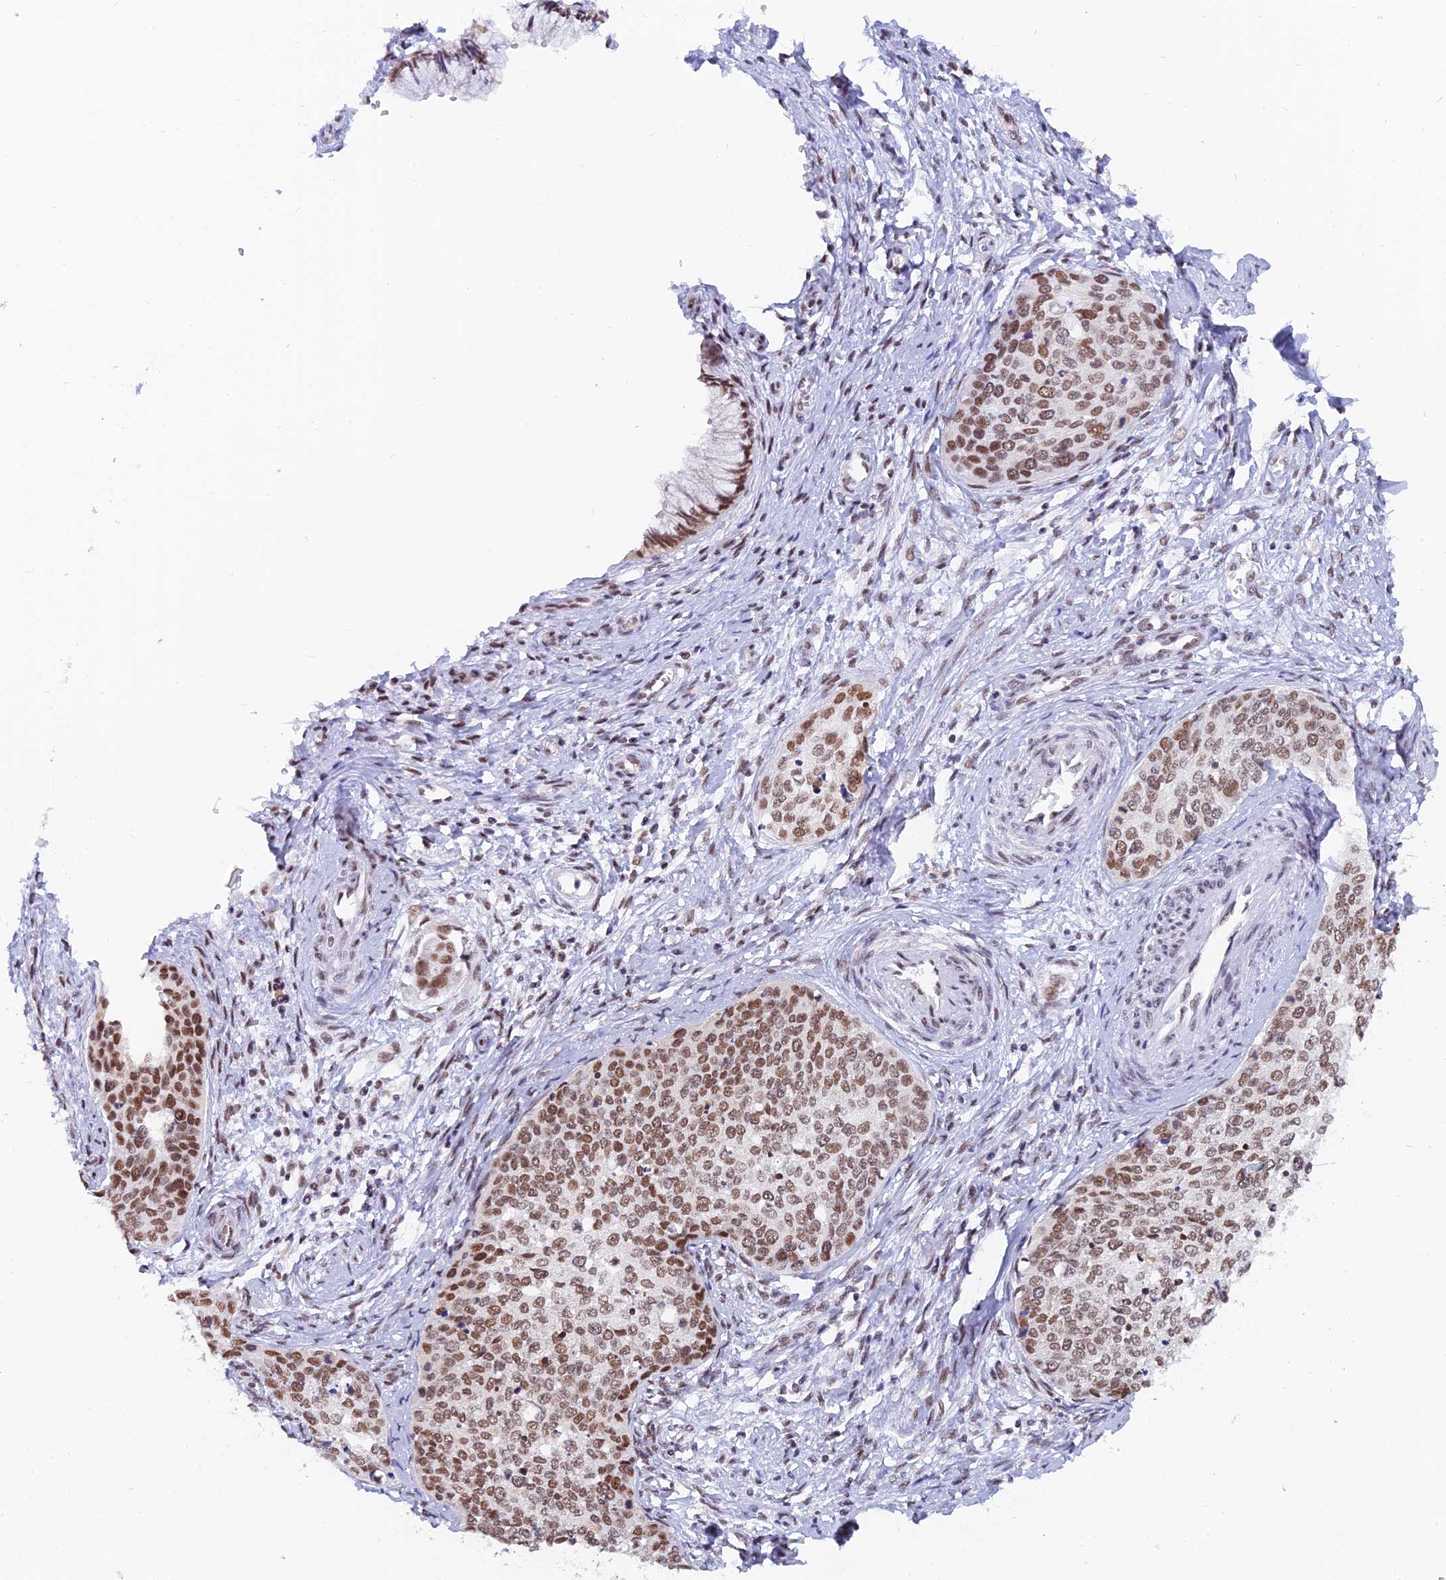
{"staining": {"intensity": "moderate", "quantity": ">75%", "location": "nuclear"}, "tissue": "cervical cancer", "cell_type": "Tumor cells", "image_type": "cancer", "snomed": [{"axis": "morphology", "description": "Squamous cell carcinoma, NOS"}, {"axis": "topography", "description": "Cervix"}], "caption": "A brown stain highlights moderate nuclear positivity of a protein in cervical cancer tumor cells.", "gene": "DPY30", "patient": {"sex": "female", "age": 37}}